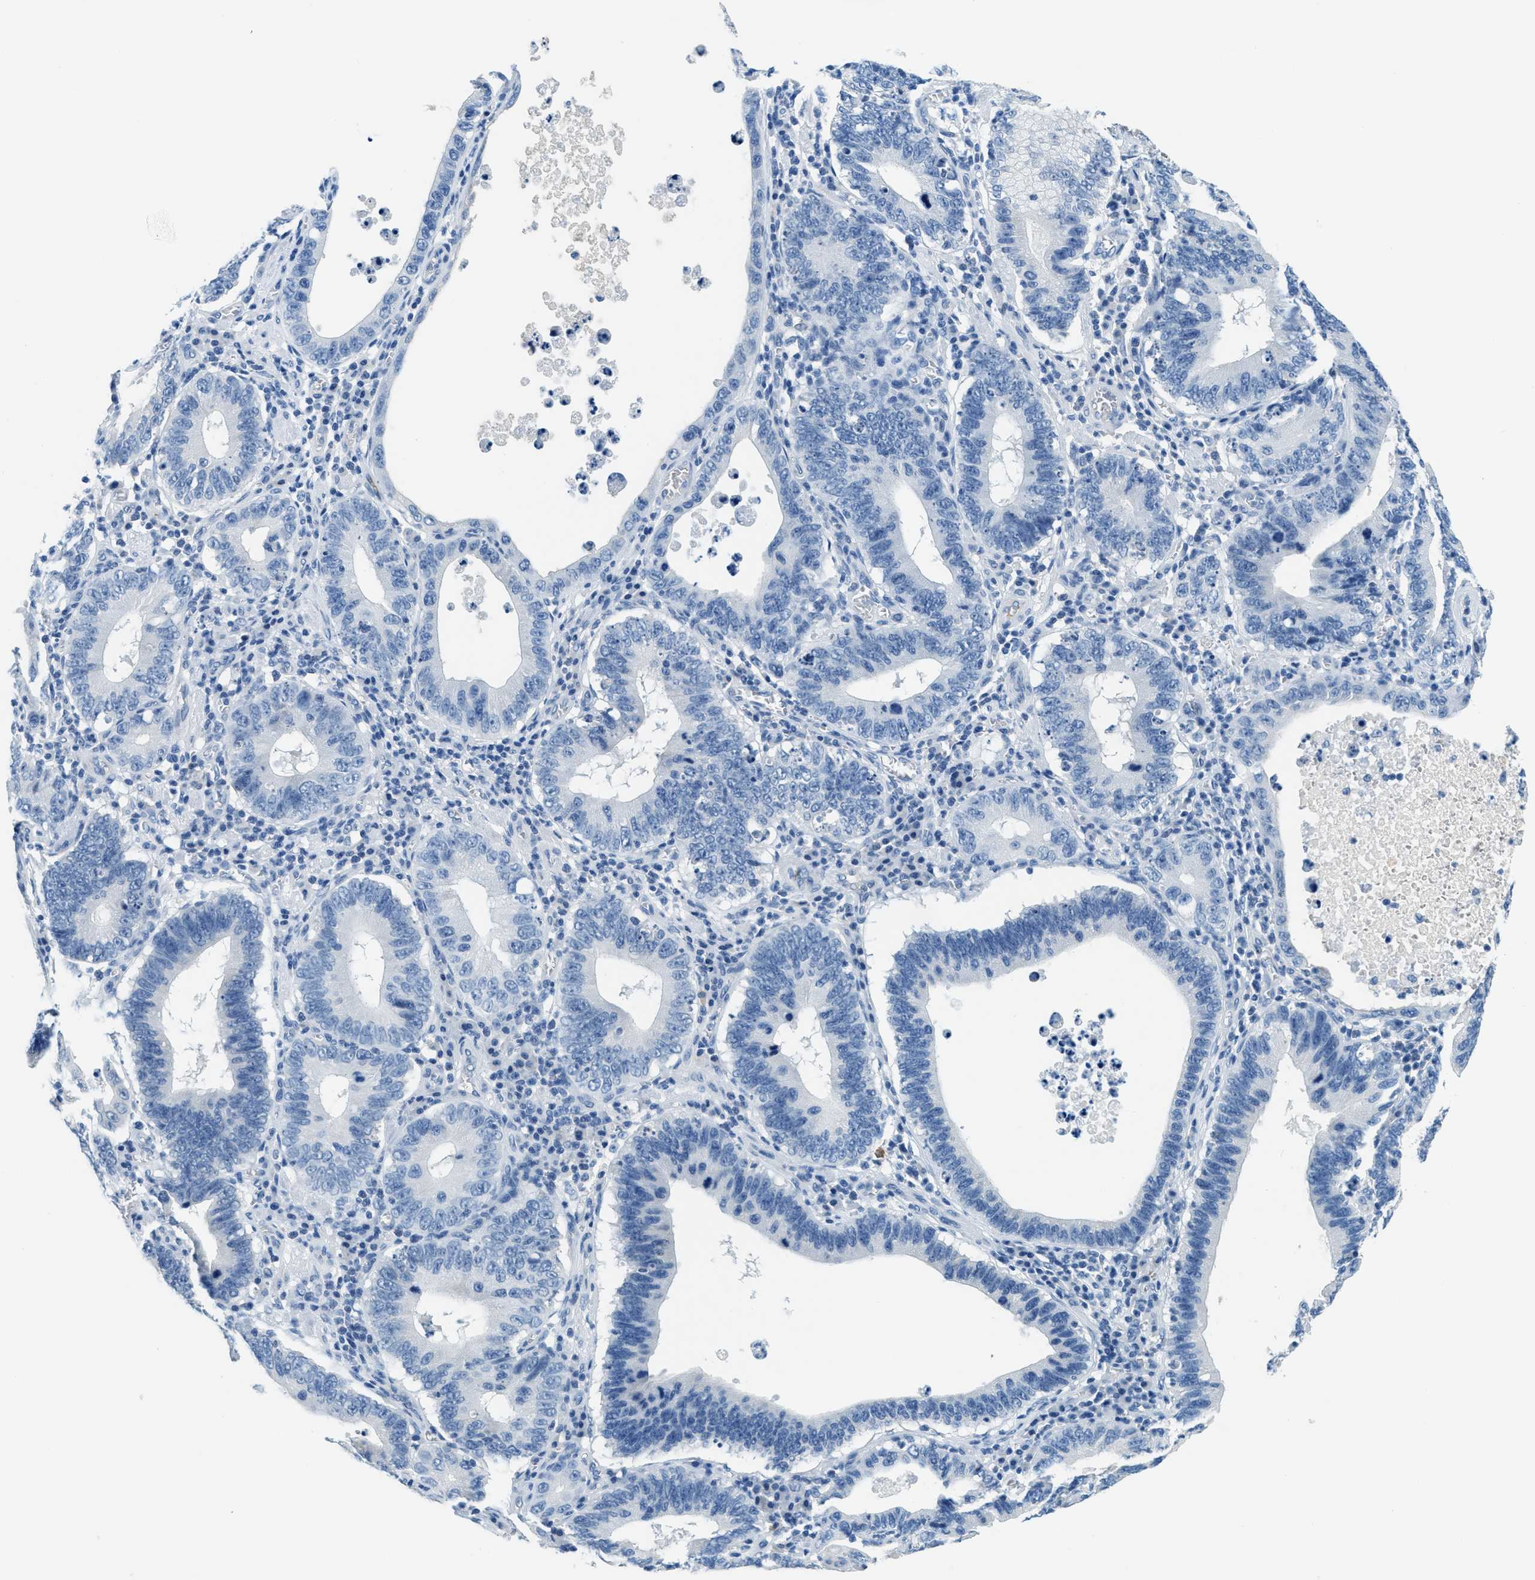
{"staining": {"intensity": "negative", "quantity": "none", "location": "none"}, "tissue": "stomach cancer", "cell_type": "Tumor cells", "image_type": "cancer", "snomed": [{"axis": "morphology", "description": "Adenocarcinoma, NOS"}, {"axis": "topography", "description": "Stomach"}, {"axis": "topography", "description": "Gastric cardia"}], "caption": "DAB (3,3'-diaminobenzidine) immunohistochemical staining of adenocarcinoma (stomach) reveals no significant staining in tumor cells.", "gene": "A2M", "patient": {"sex": "male", "age": 59}}